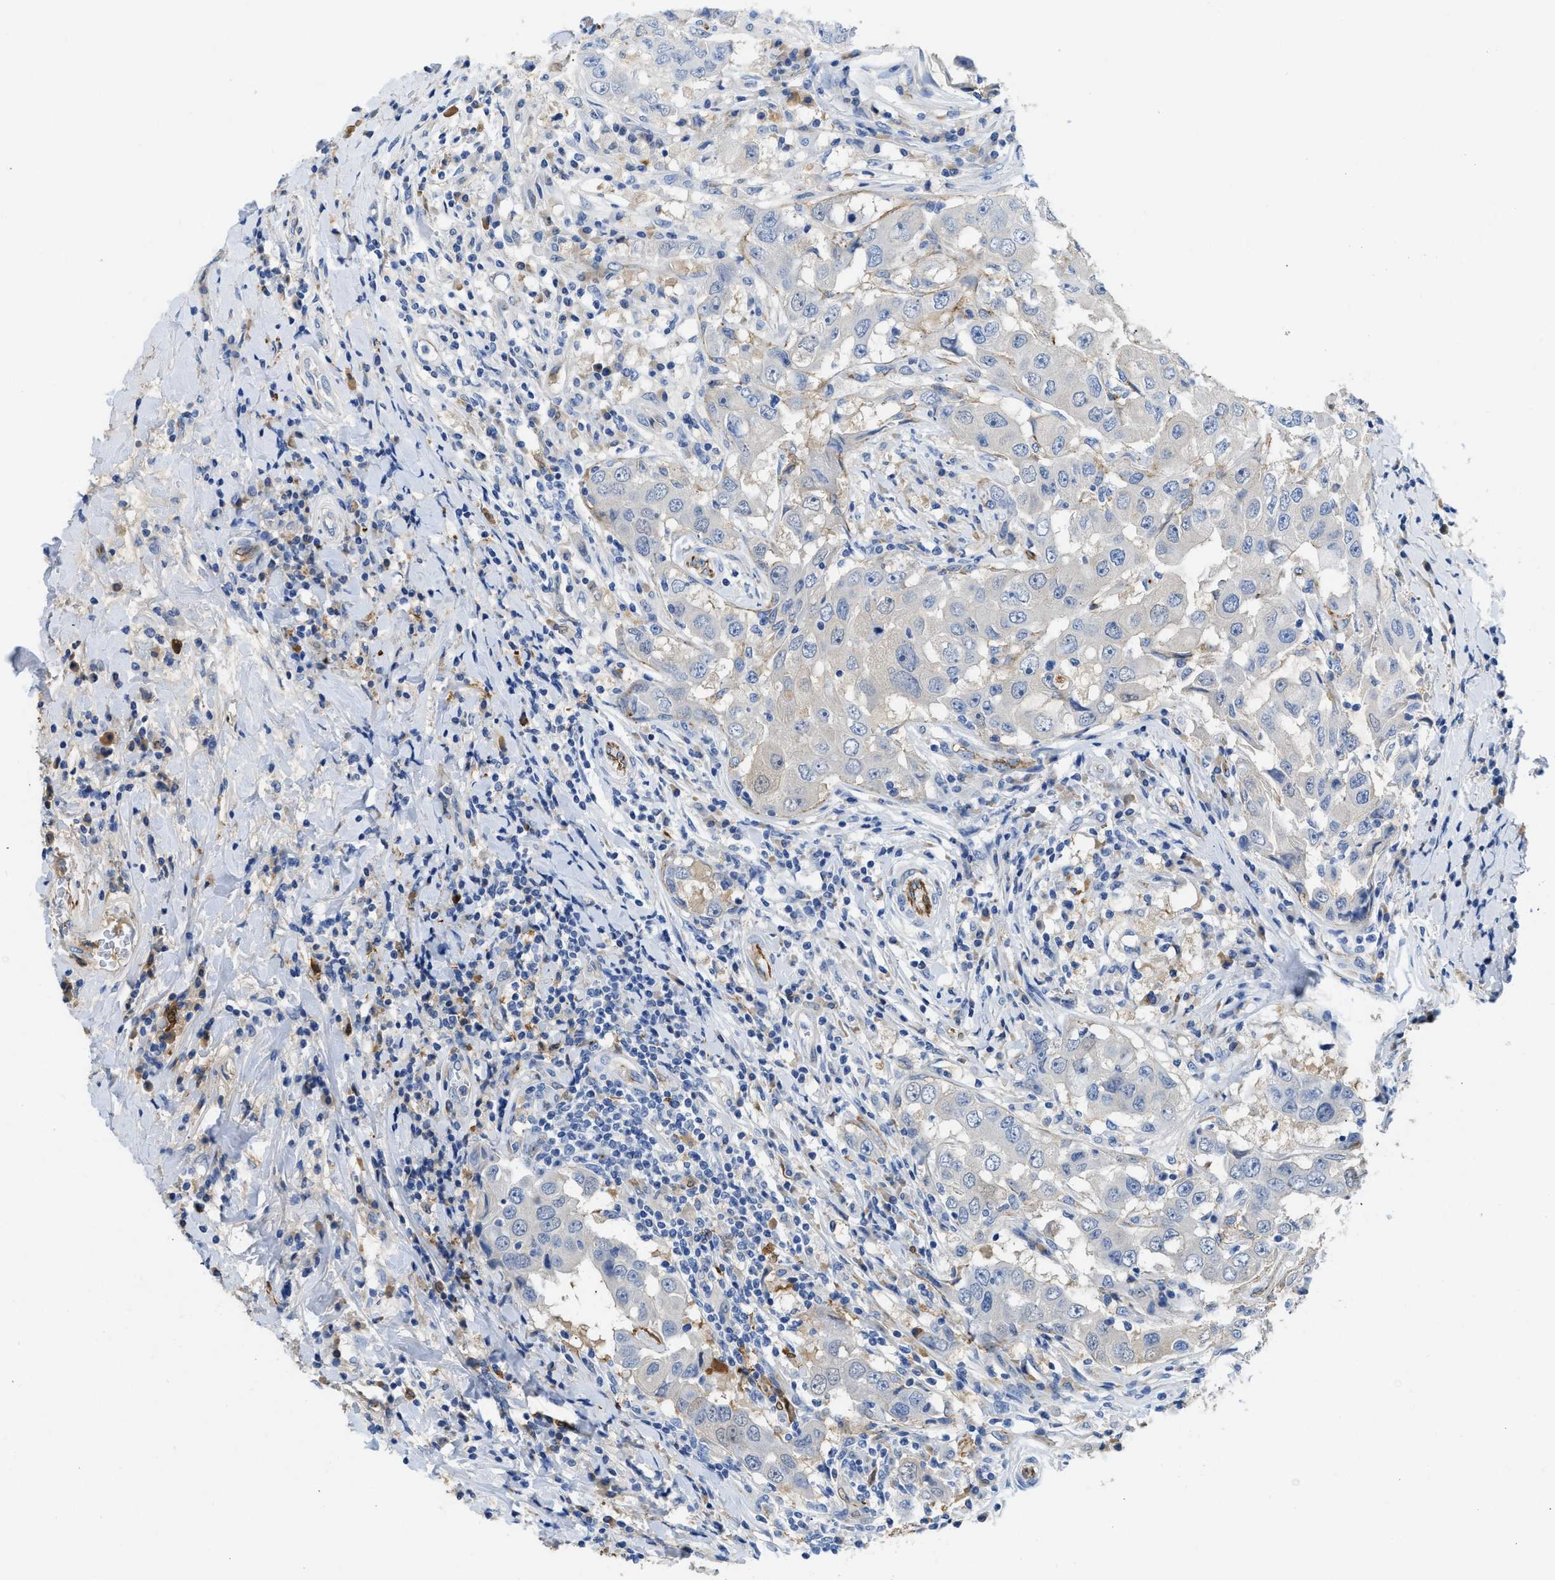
{"staining": {"intensity": "negative", "quantity": "none", "location": "none"}, "tissue": "breast cancer", "cell_type": "Tumor cells", "image_type": "cancer", "snomed": [{"axis": "morphology", "description": "Duct carcinoma"}, {"axis": "topography", "description": "Breast"}], "caption": "Protein analysis of breast intraductal carcinoma demonstrates no significant expression in tumor cells.", "gene": "SPEG", "patient": {"sex": "female", "age": 27}}